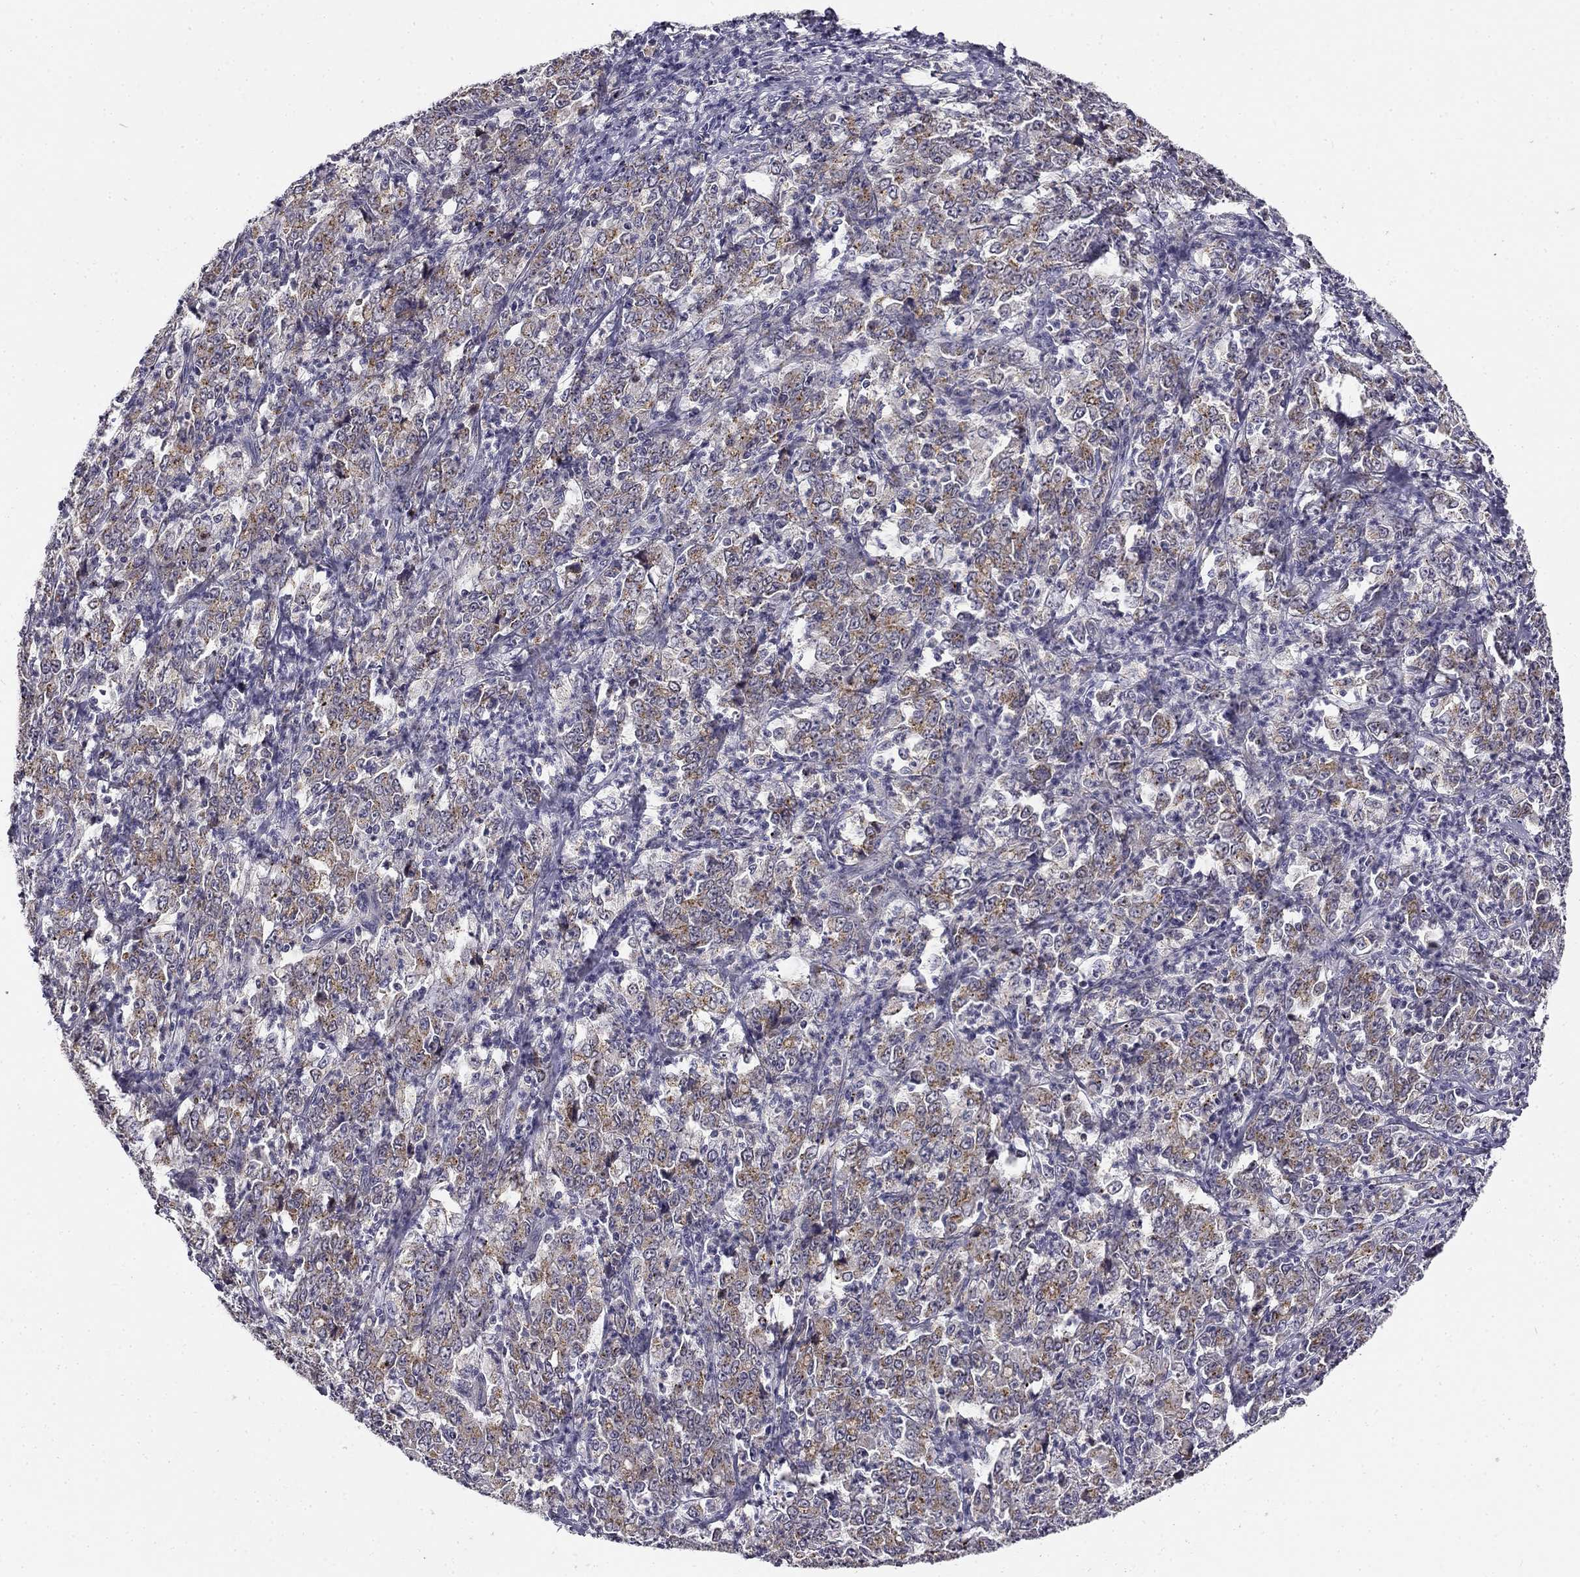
{"staining": {"intensity": "moderate", "quantity": "<25%", "location": "cytoplasmic/membranous"}, "tissue": "stomach cancer", "cell_type": "Tumor cells", "image_type": "cancer", "snomed": [{"axis": "morphology", "description": "Adenocarcinoma, NOS"}, {"axis": "topography", "description": "Stomach, lower"}], "caption": "Protein staining of stomach adenocarcinoma tissue exhibits moderate cytoplasmic/membranous positivity in approximately <25% of tumor cells. (DAB (3,3'-diaminobenzidine) IHC, brown staining for protein, blue staining for nuclei).", "gene": "CNR1", "patient": {"sex": "female", "age": 71}}